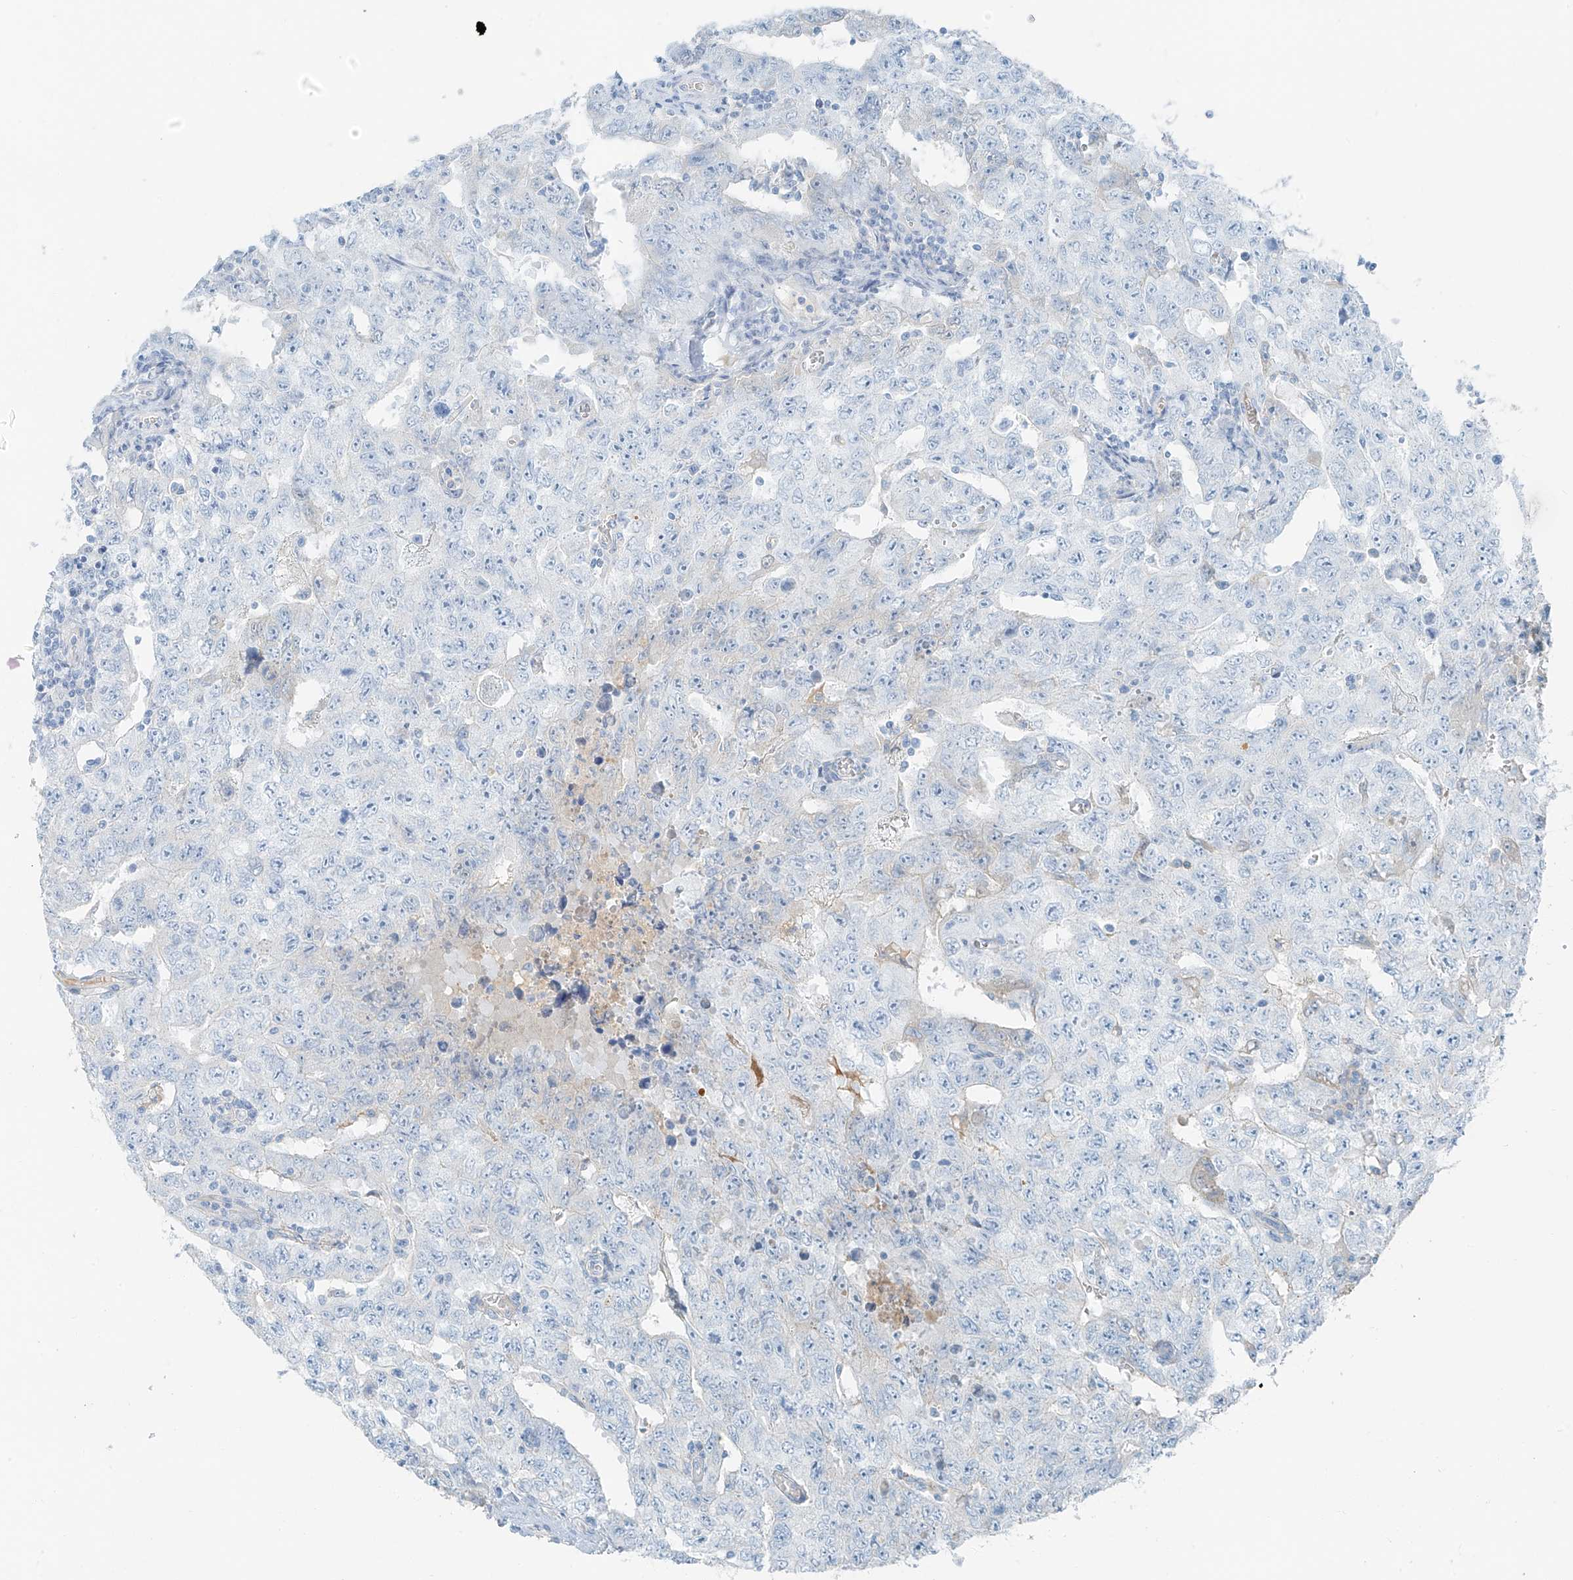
{"staining": {"intensity": "negative", "quantity": "none", "location": "none"}, "tissue": "testis cancer", "cell_type": "Tumor cells", "image_type": "cancer", "snomed": [{"axis": "morphology", "description": "Carcinoma, Embryonal, NOS"}, {"axis": "topography", "description": "Testis"}], "caption": "Embryonal carcinoma (testis) was stained to show a protein in brown. There is no significant expression in tumor cells.", "gene": "FSTL1", "patient": {"sex": "male", "age": 26}}